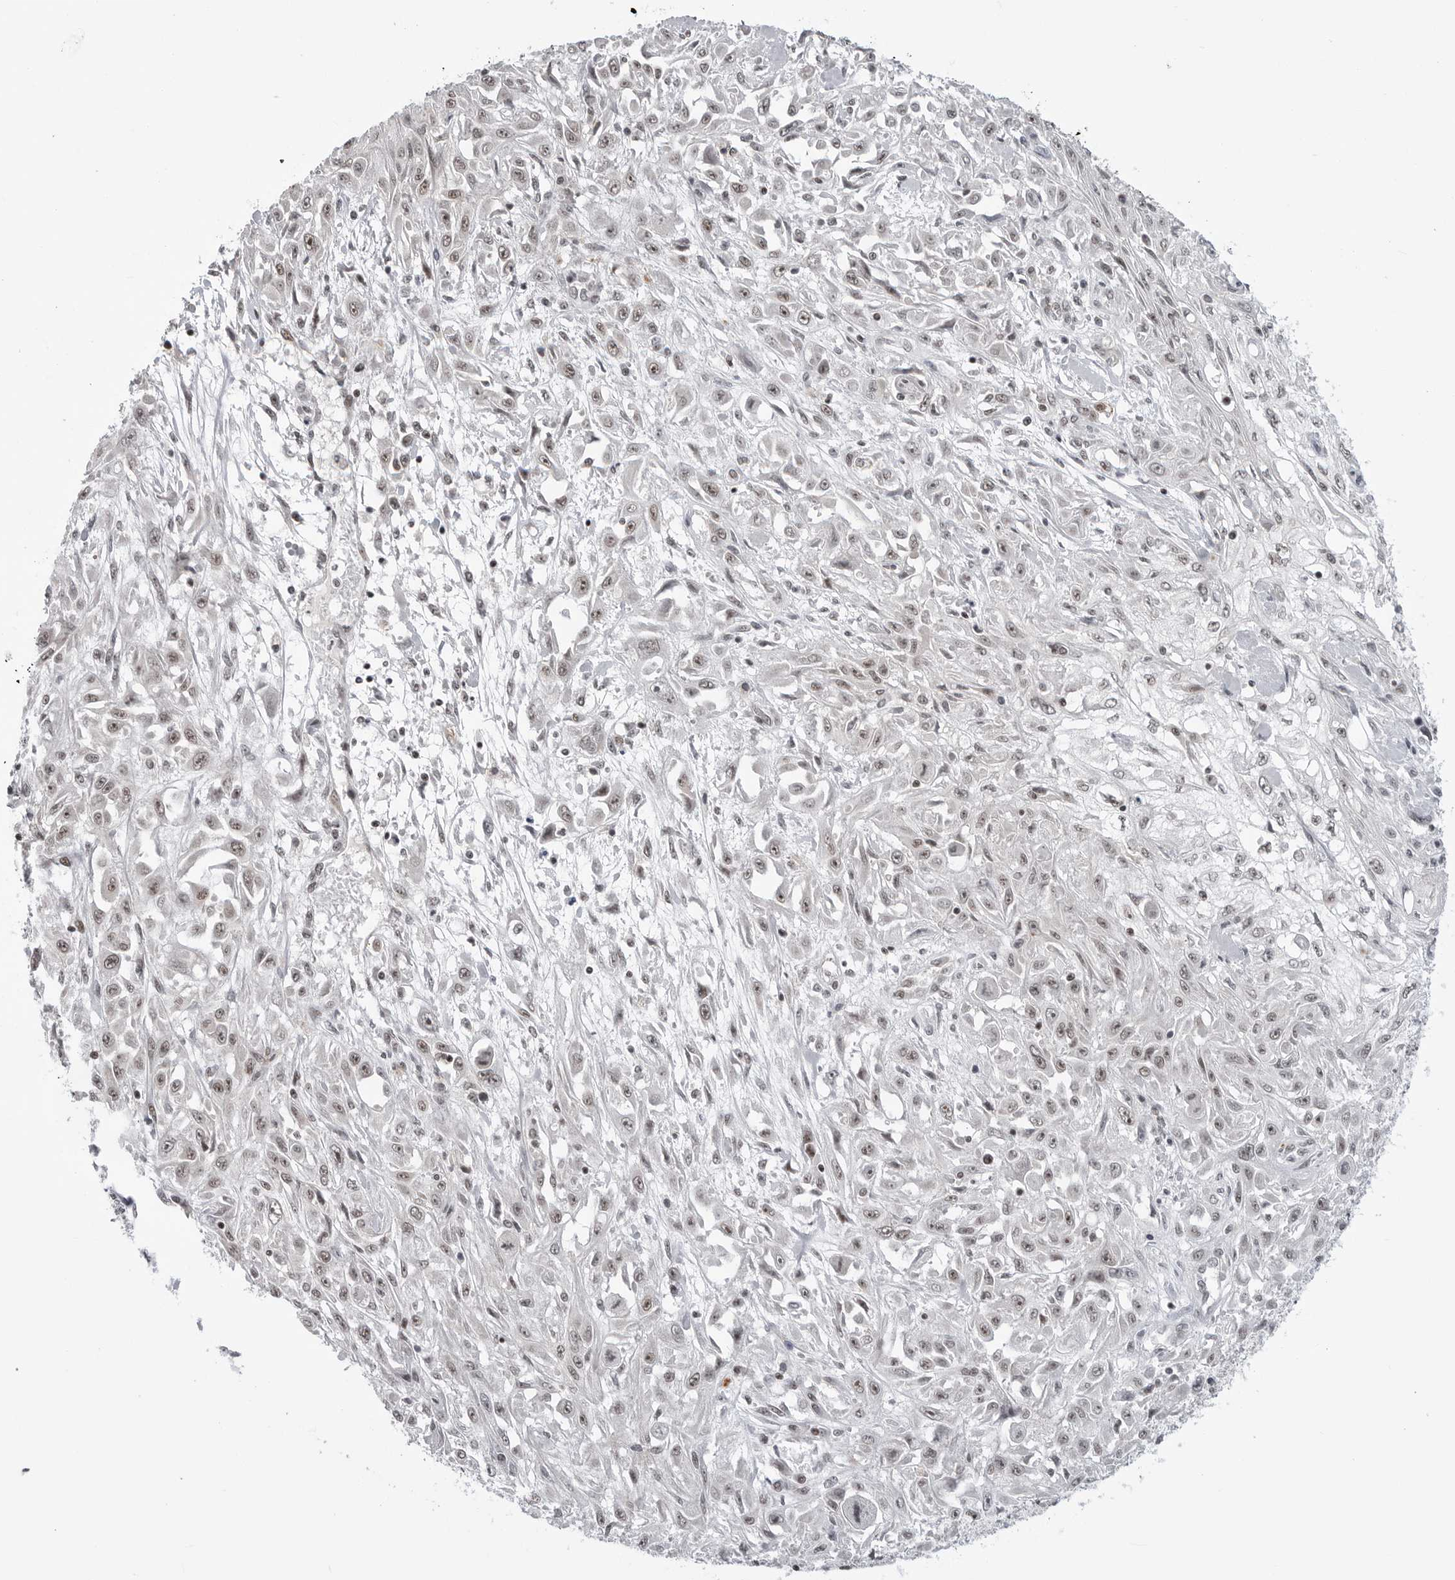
{"staining": {"intensity": "weak", "quantity": "<25%", "location": "nuclear"}, "tissue": "skin cancer", "cell_type": "Tumor cells", "image_type": "cancer", "snomed": [{"axis": "morphology", "description": "Squamous cell carcinoma, NOS"}, {"axis": "morphology", "description": "Squamous cell carcinoma, metastatic, NOS"}, {"axis": "topography", "description": "Skin"}, {"axis": "topography", "description": "Lymph node"}], "caption": "IHC of skin cancer (squamous cell carcinoma) reveals no staining in tumor cells. (DAB (3,3'-diaminobenzidine) IHC with hematoxylin counter stain).", "gene": "TRIM66", "patient": {"sex": "male", "age": 75}}